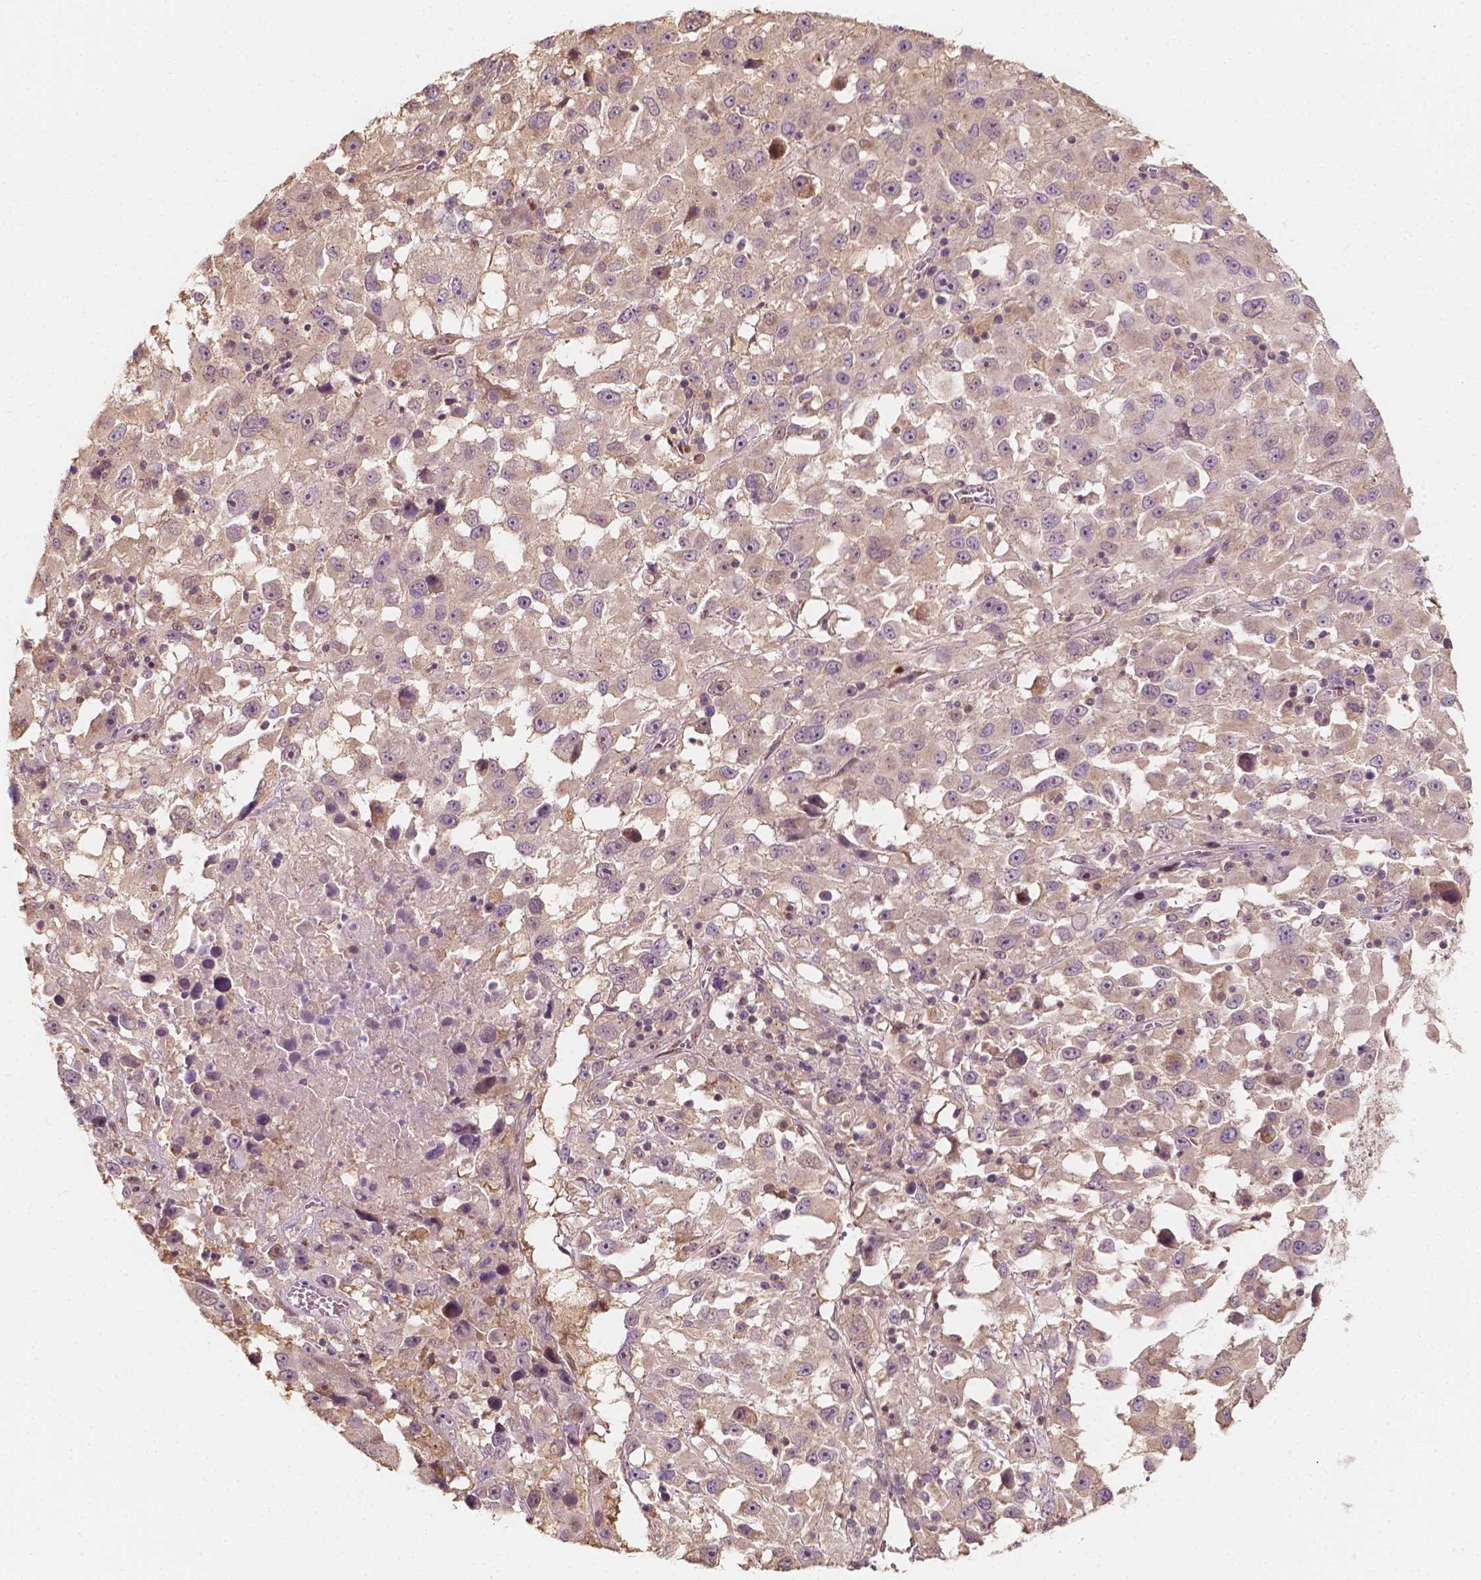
{"staining": {"intensity": "negative", "quantity": "none", "location": "none"}, "tissue": "melanoma", "cell_type": "Tumor cells", "image_type": "cancer", "snomed": [{"axis": "morphology", "description": "Malignant melanoma, Metastatic site"}, {"axis": "topography", "description": "Soft tissue"}], "caption": "Immunohistochemistry of human malignant melanoma (metastatic site) exhibits no expression in tumor cells. (Immunohistochemistry, brightfield microscopy, high magnification).", "gene": "TBC1D17", "patient": {"sex": "male", "age": 50}}